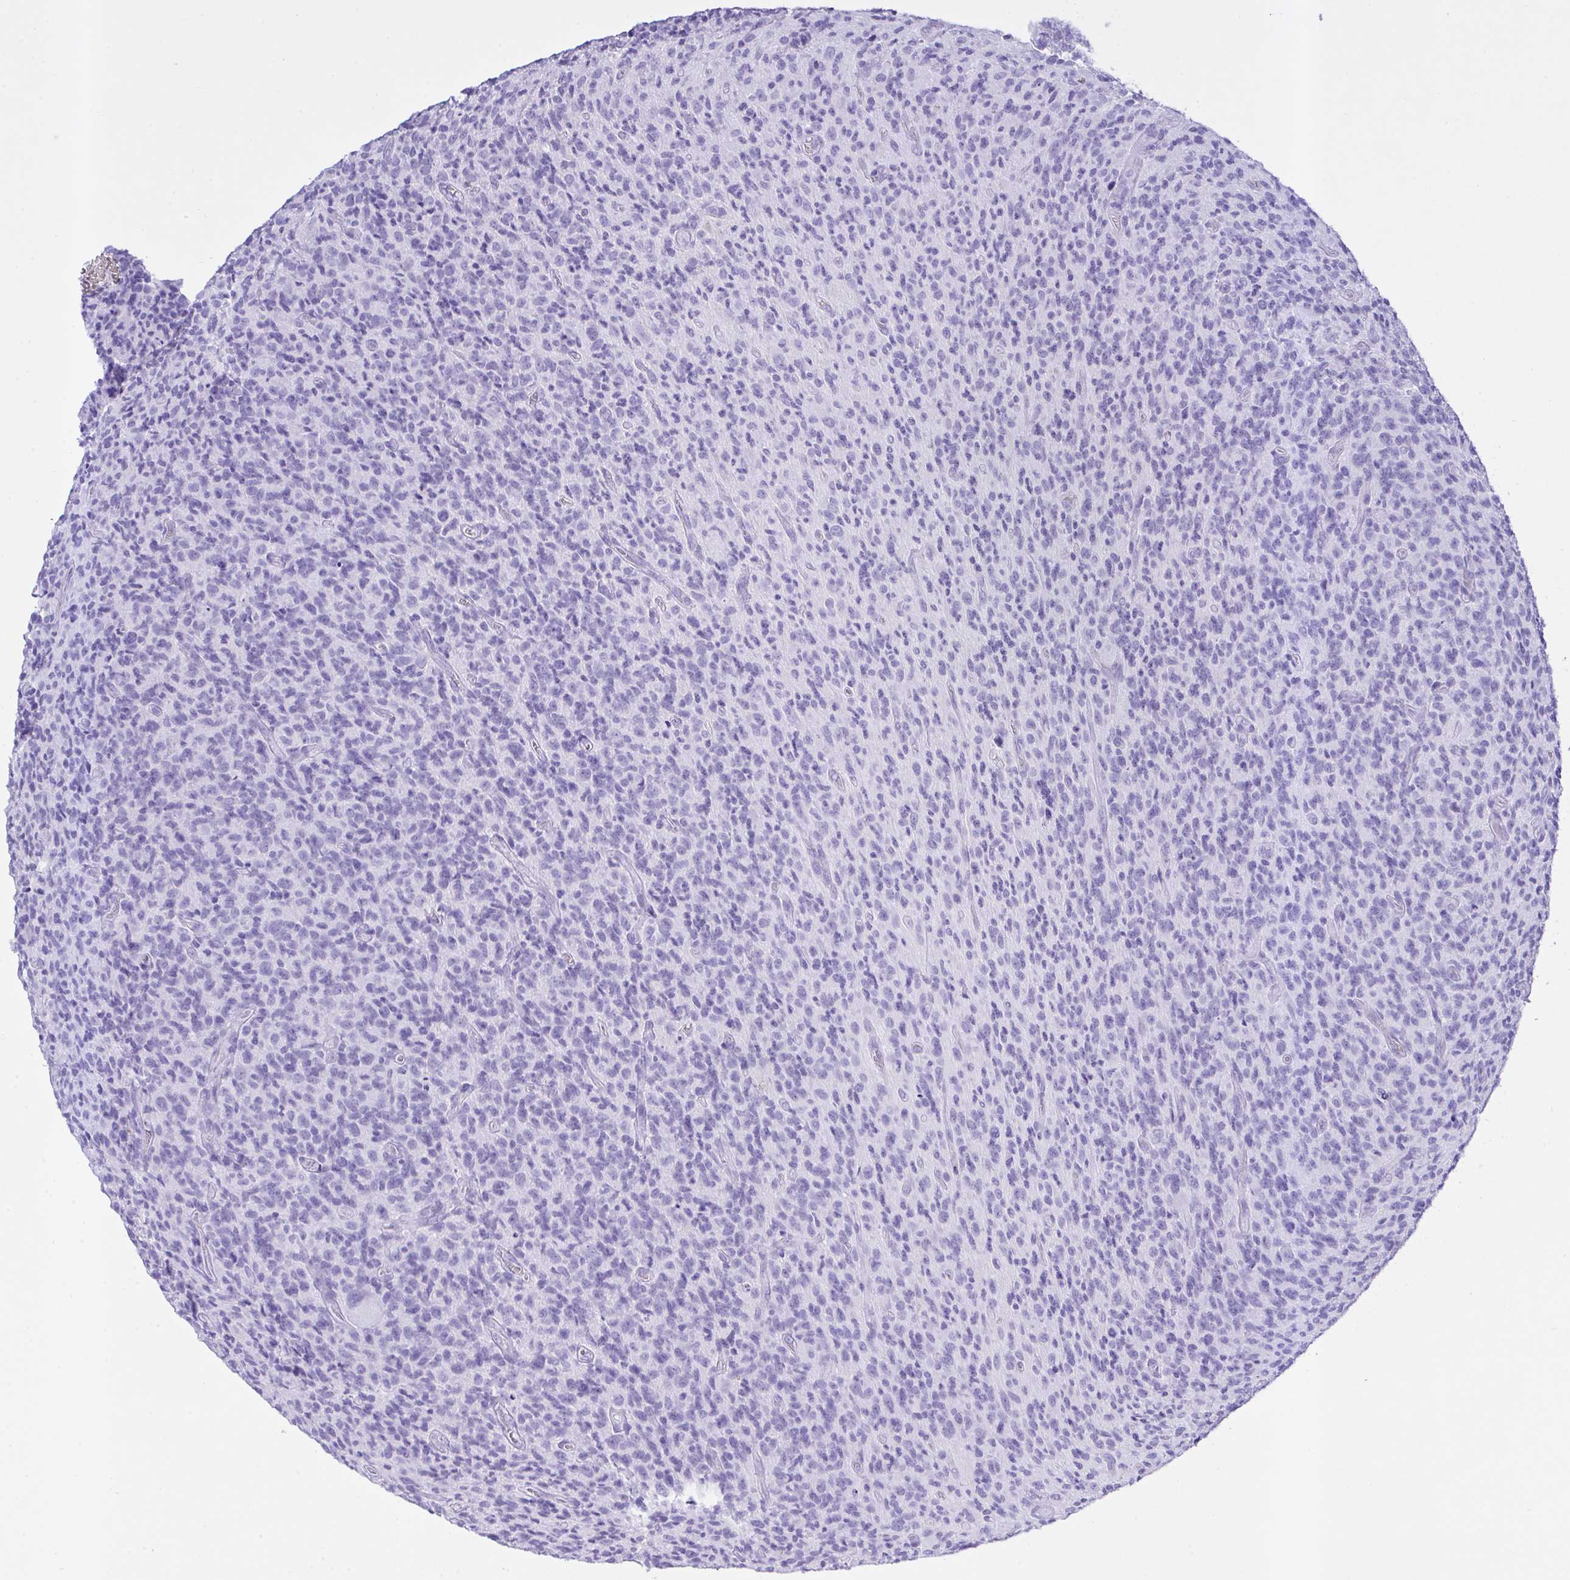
{"staining": {"intensity": "negative", "quantity": "none", "location": "none"}, "tissue": "glioma", "cell_type": "Tumor cells", "image_type": "cancer", "snomed": [{"axis": "morphology", "description": "Glioma, malignant, High grade"}, {"axis": "topography", "description": "Brain"}], "caption": "A high-resolution micrograph shows IHC staining of malignant high-grade glioma, which demonstrates no significant staining in tumor cells.", "gene": "AKR1D1", "patient": {"sex": "male", "age": 76}}